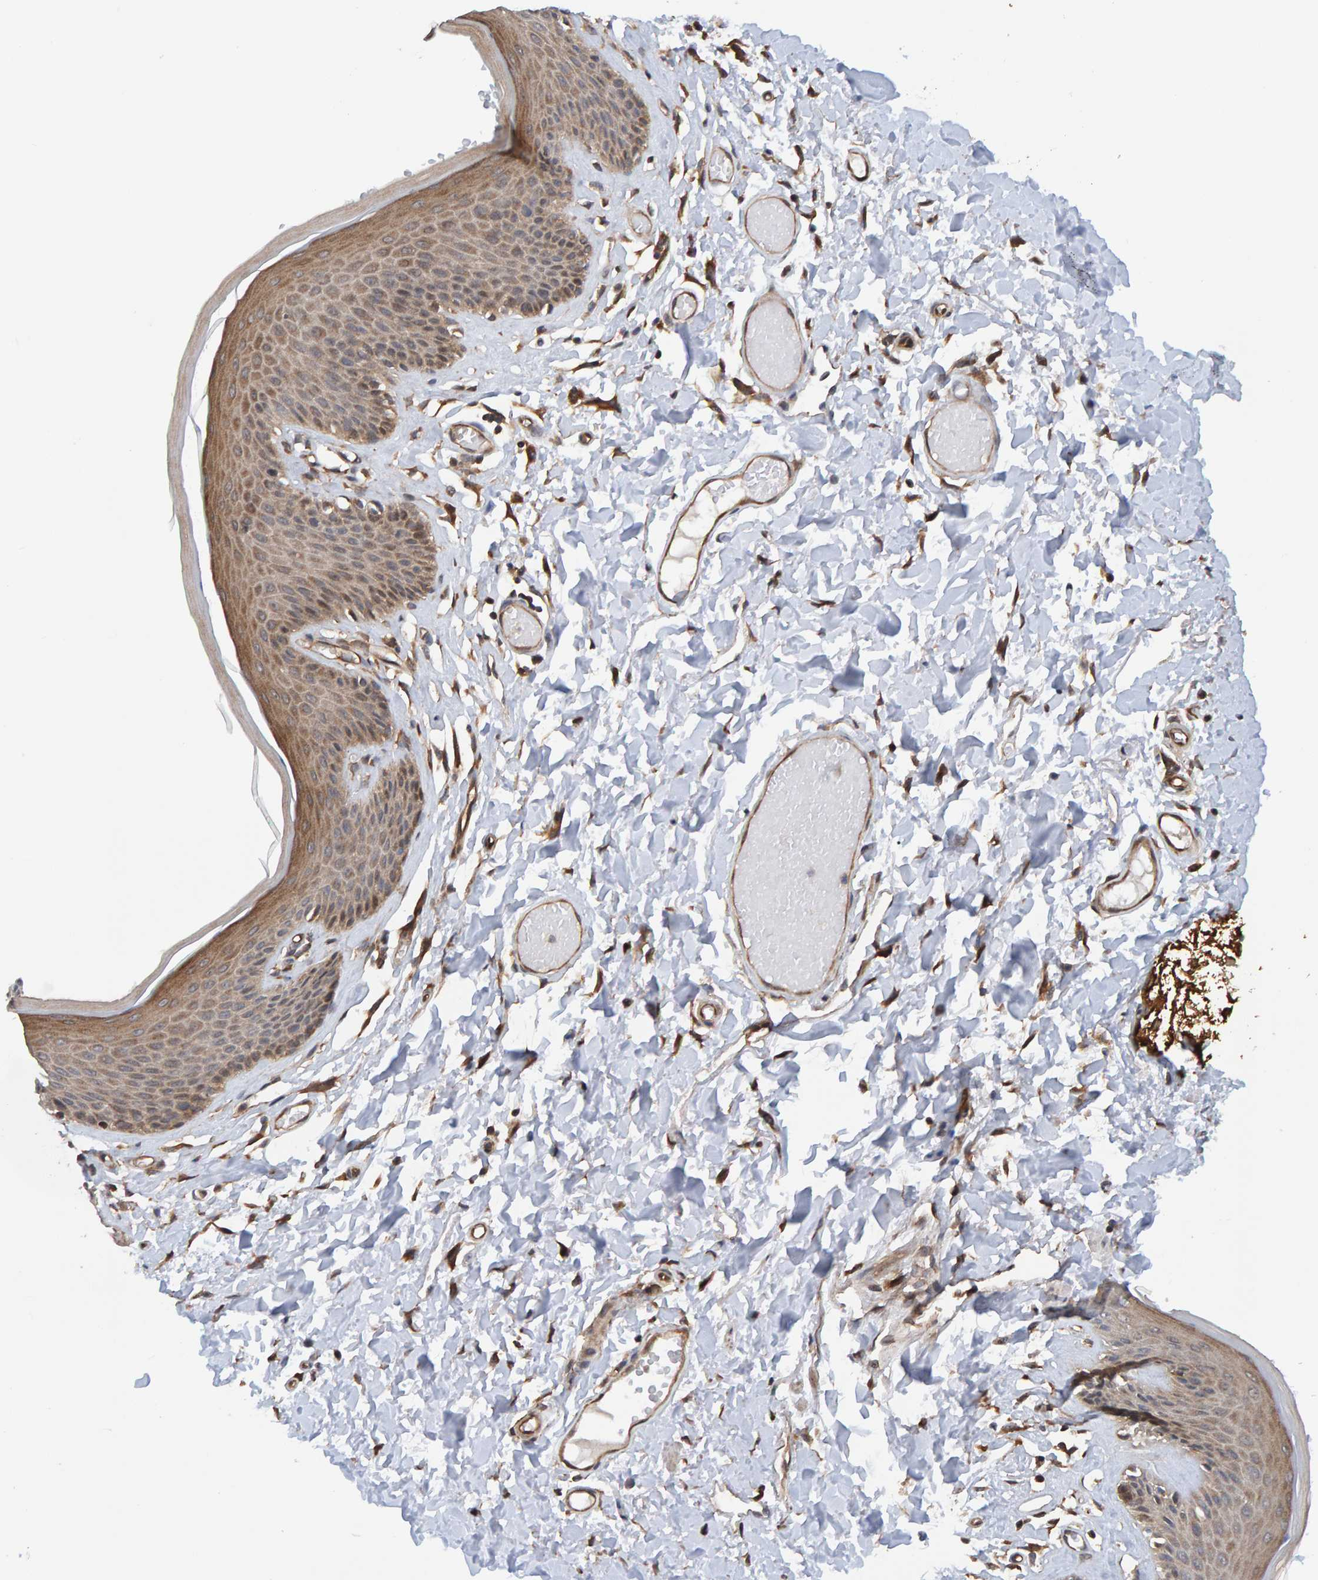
{"staining": {"intensity": "moderate", "quantity": ">75%", "location": "cytoplasmic/membranous"}, "tissue": "skin", "cell_type": "Epidermal cells", "image_type": "normal", "snomed": [{"axis": "morphology", "description": "Normal tissue, NOS"}, {"axis": "topography", "description": "Vulva"}], "caption": "Protein expression analysis of normal human skin reveals moderate cytoplasmic/membranous staining in approximately >75% of epidermal cells. (brown staining indicates protein expression, while blue staining denotes nuclei).", "gene": "SCRN2", "patient": {"sex": "female", "age": 73}}